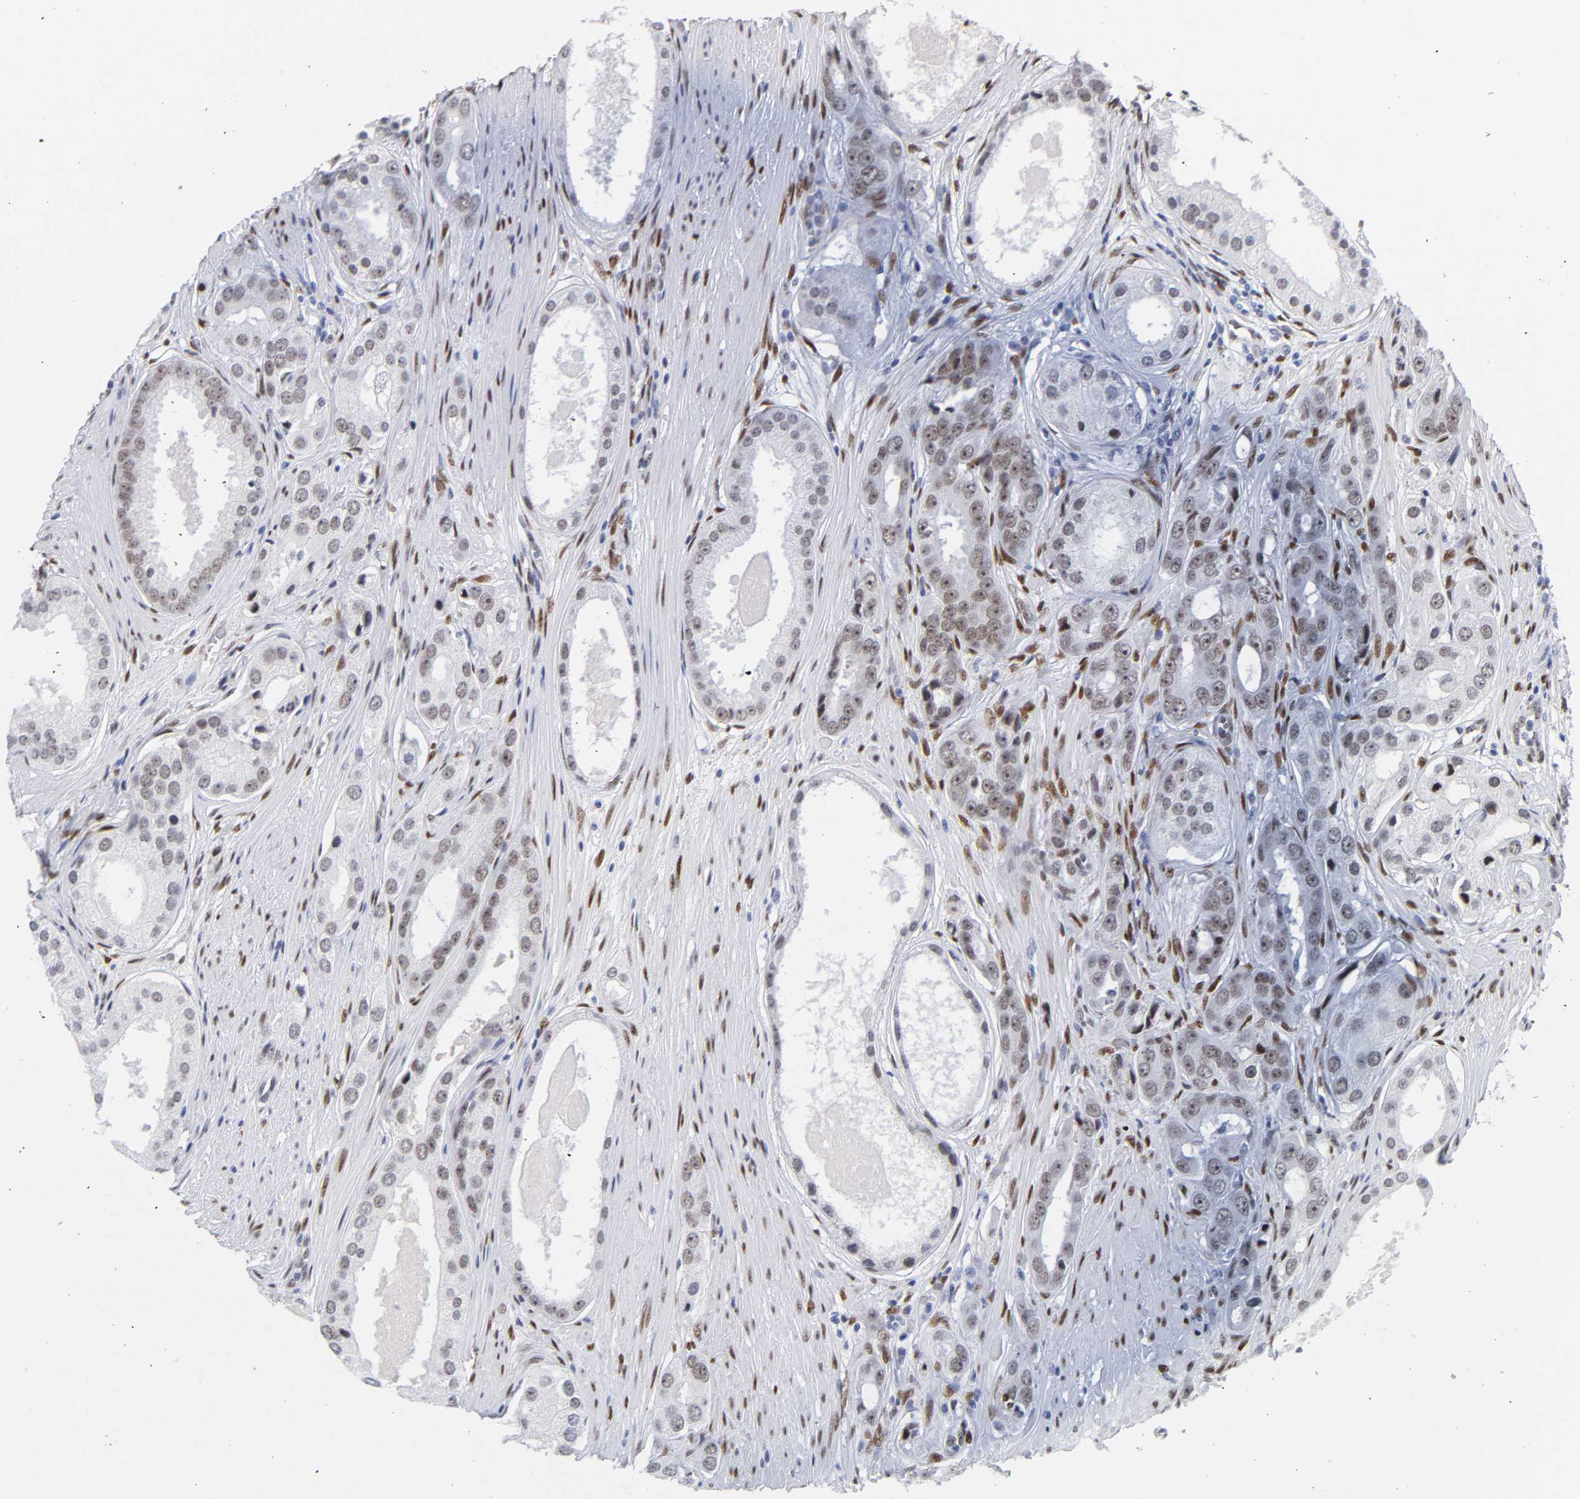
{"staining": {"intensity": "weak", "quantity": ">75%", "location": "nuclear"}, "tissue": "prostate cancer", "cell_type": "Tumor cells", "image_type": "cancer", "snomed": [{"axis": "morphology", "description": "Adenocarcinoma, Medium grade"}, {"axis": "topography", "description": "Prostate"}], "caption": "Brown immunohistochemical staining in human prostate cancer (adenocarcinoma (medium-grade)) demonstrates weak nuclear expression in about >75% of tumor cells.", "gene": "NFIC", "patient": {"sex": "male", "age": 53}}